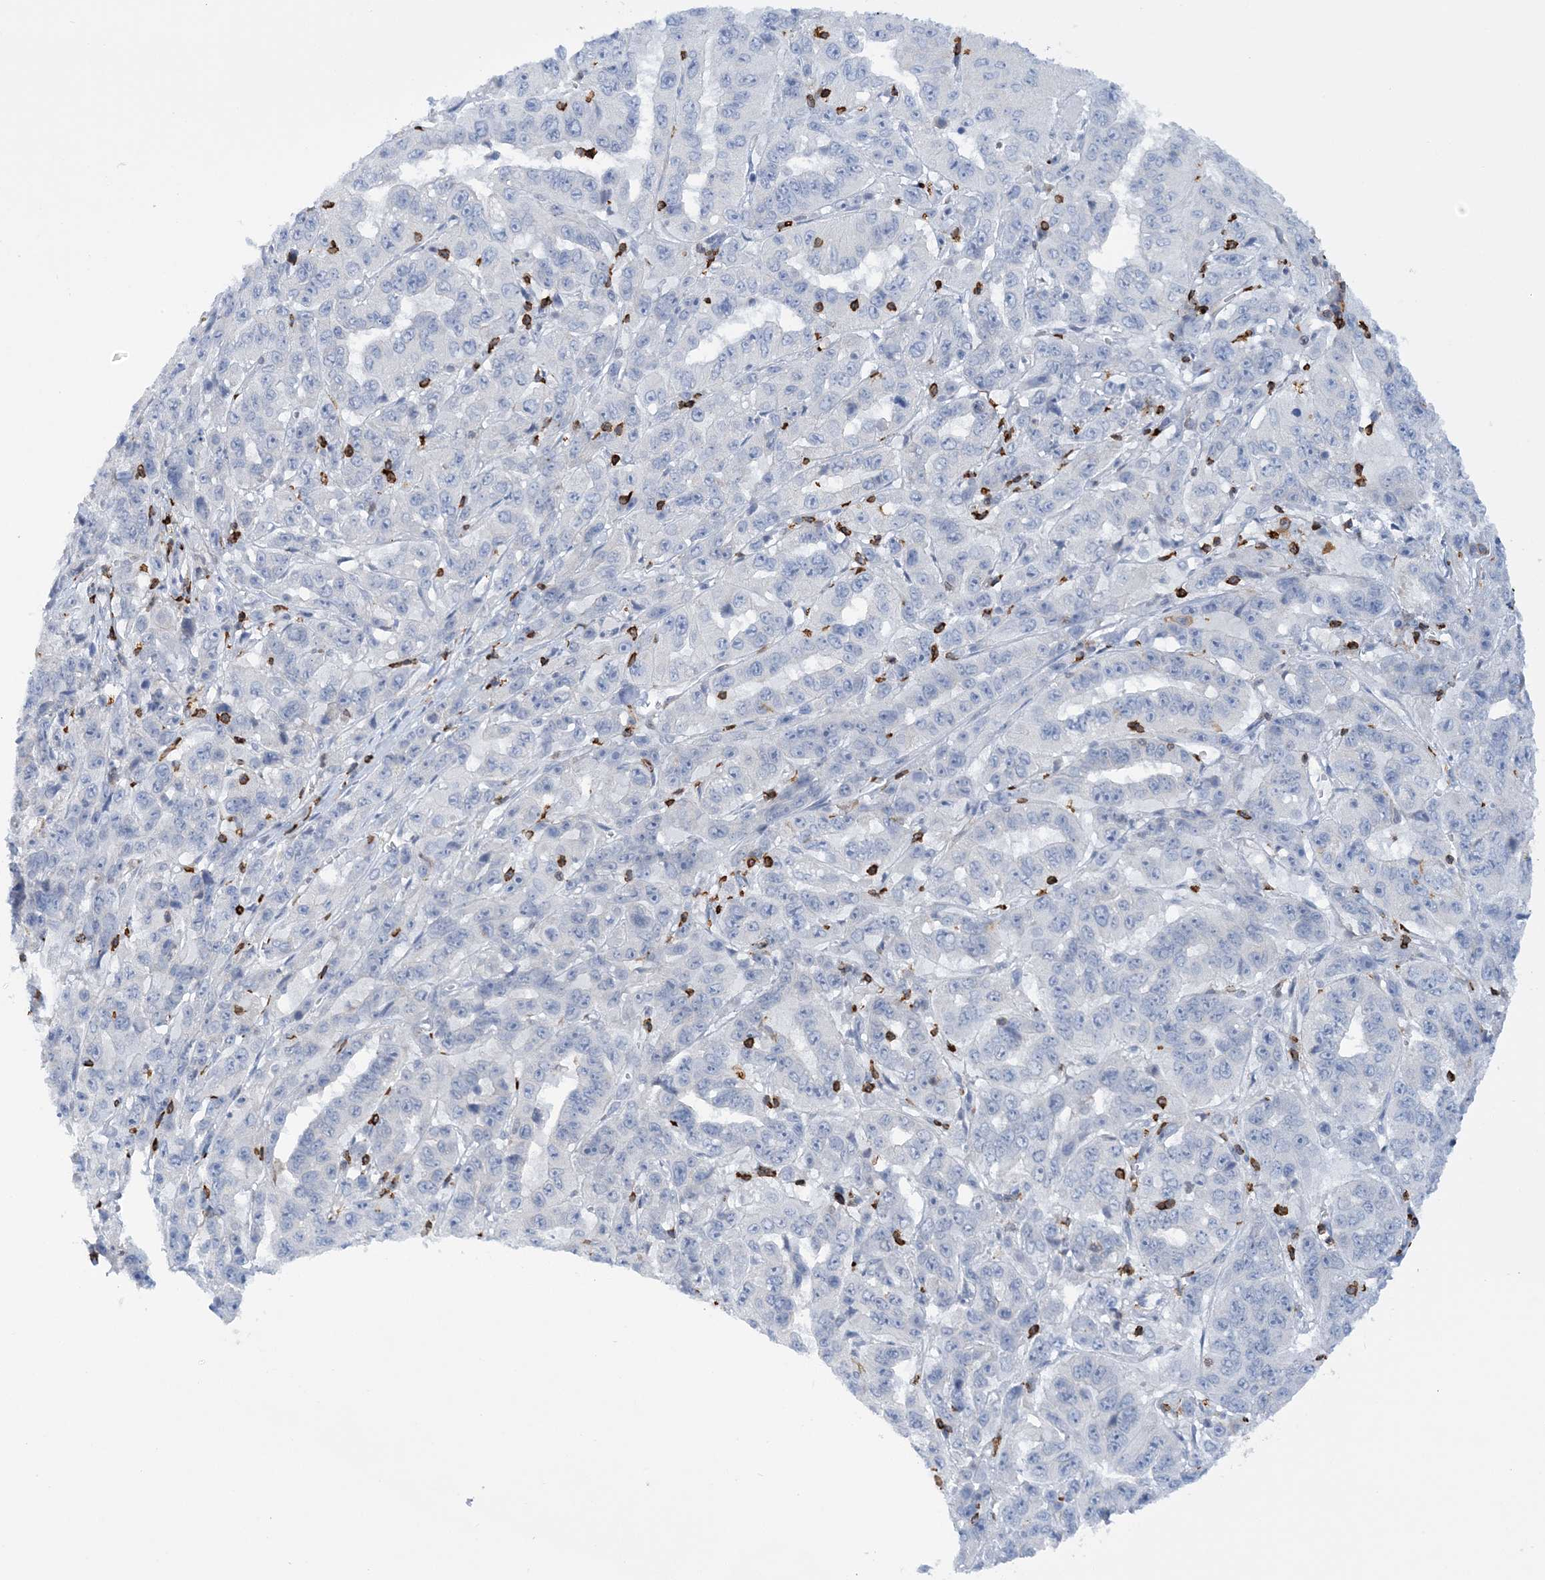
{"staining": {"intensity": "negative", "quantity": "none", "location": "none"}, "tissue": "pancreatic cancer", "cell_type": "Tumor cells", "image_type": "cancer", "snomed": [{"axis": "morphology", "description": "Adenocarcinoma, NOS"}, {"axis": "topography", "description": "Pancreas"}], "caption": "DAB (3,3'-diaminobenzidine) immunohistochemical staining of human adenocarcinoma (pancreatic) displays no significant staining in tumor cells.", "gene": "PRMT9", "patient": {"sex": "male", "age": 63}}